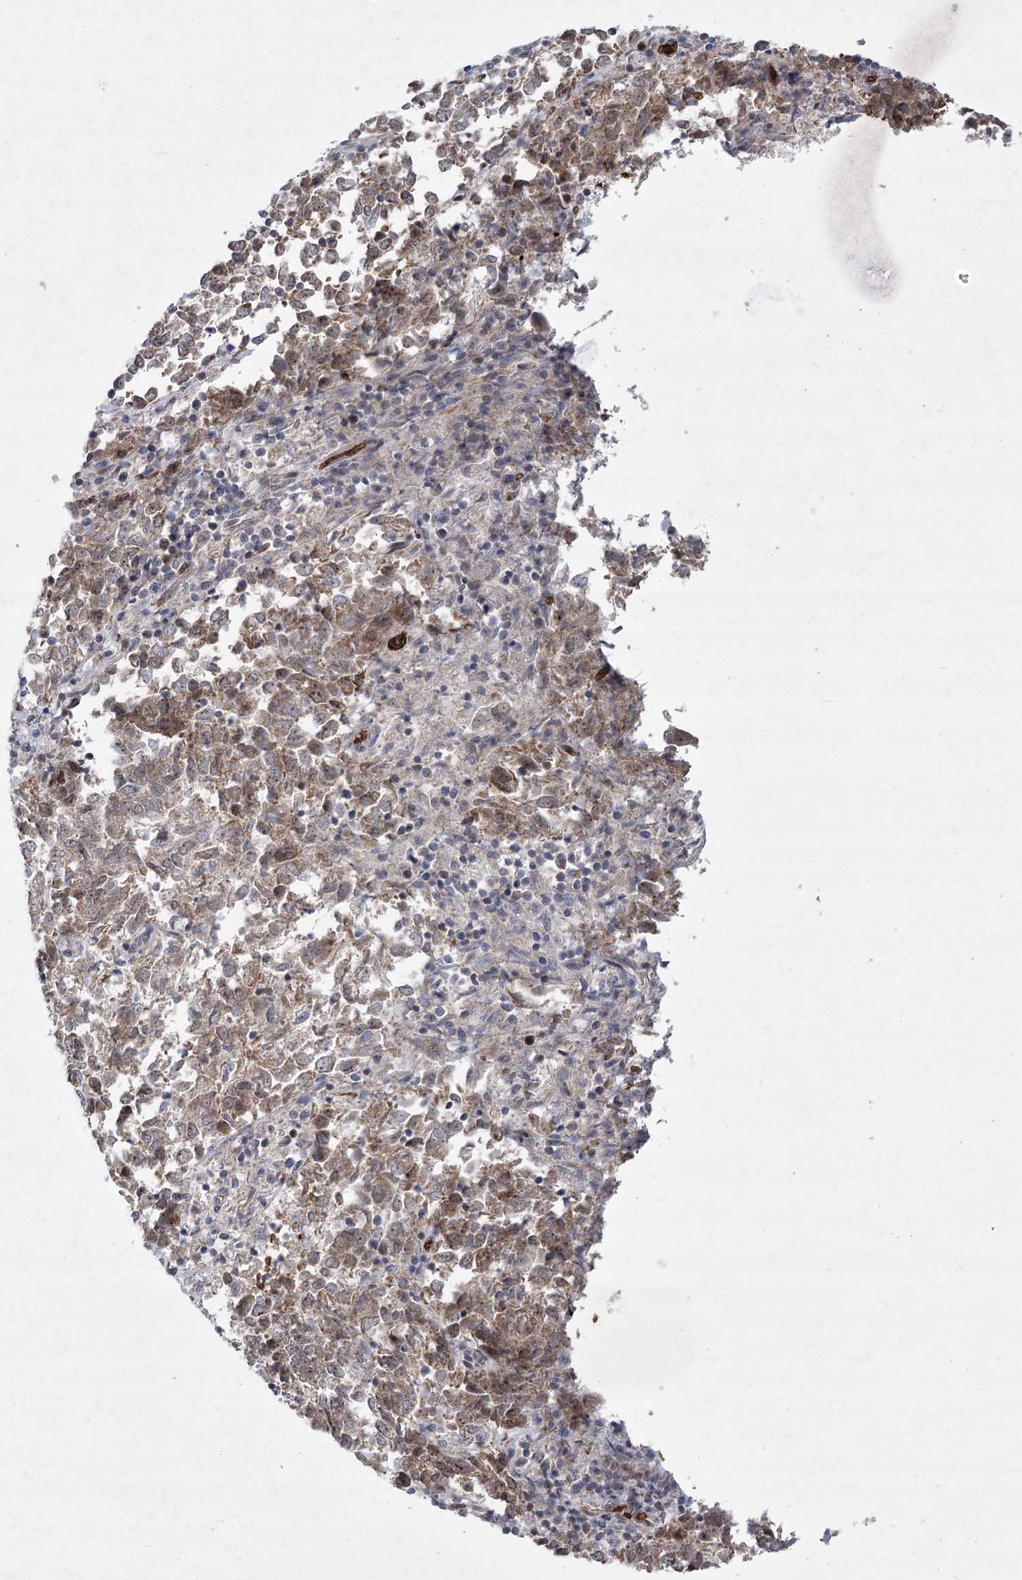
{"staining": {"intensity": "weak", "quantity": ">75%", "location": "cytoplasmic/membranous"}, "tissue": "endometrial cancer", "cell_type": "Tumor cells", "image_type": "cancer", "snomed": [{"axis": "morphology", "description": "Adenocarcinoma, NOS"}, {"axis": "topography", "description": "Endometrium"}], "caption": "Adenocarcinoma (endometrial) stained with a brown dye demonstrates weak cytoplasmic/membranous positive positivity in about >75% of tumor cells.", "gene": "NSMCE4A", "patient": {"sex": "female", "age": 80}}